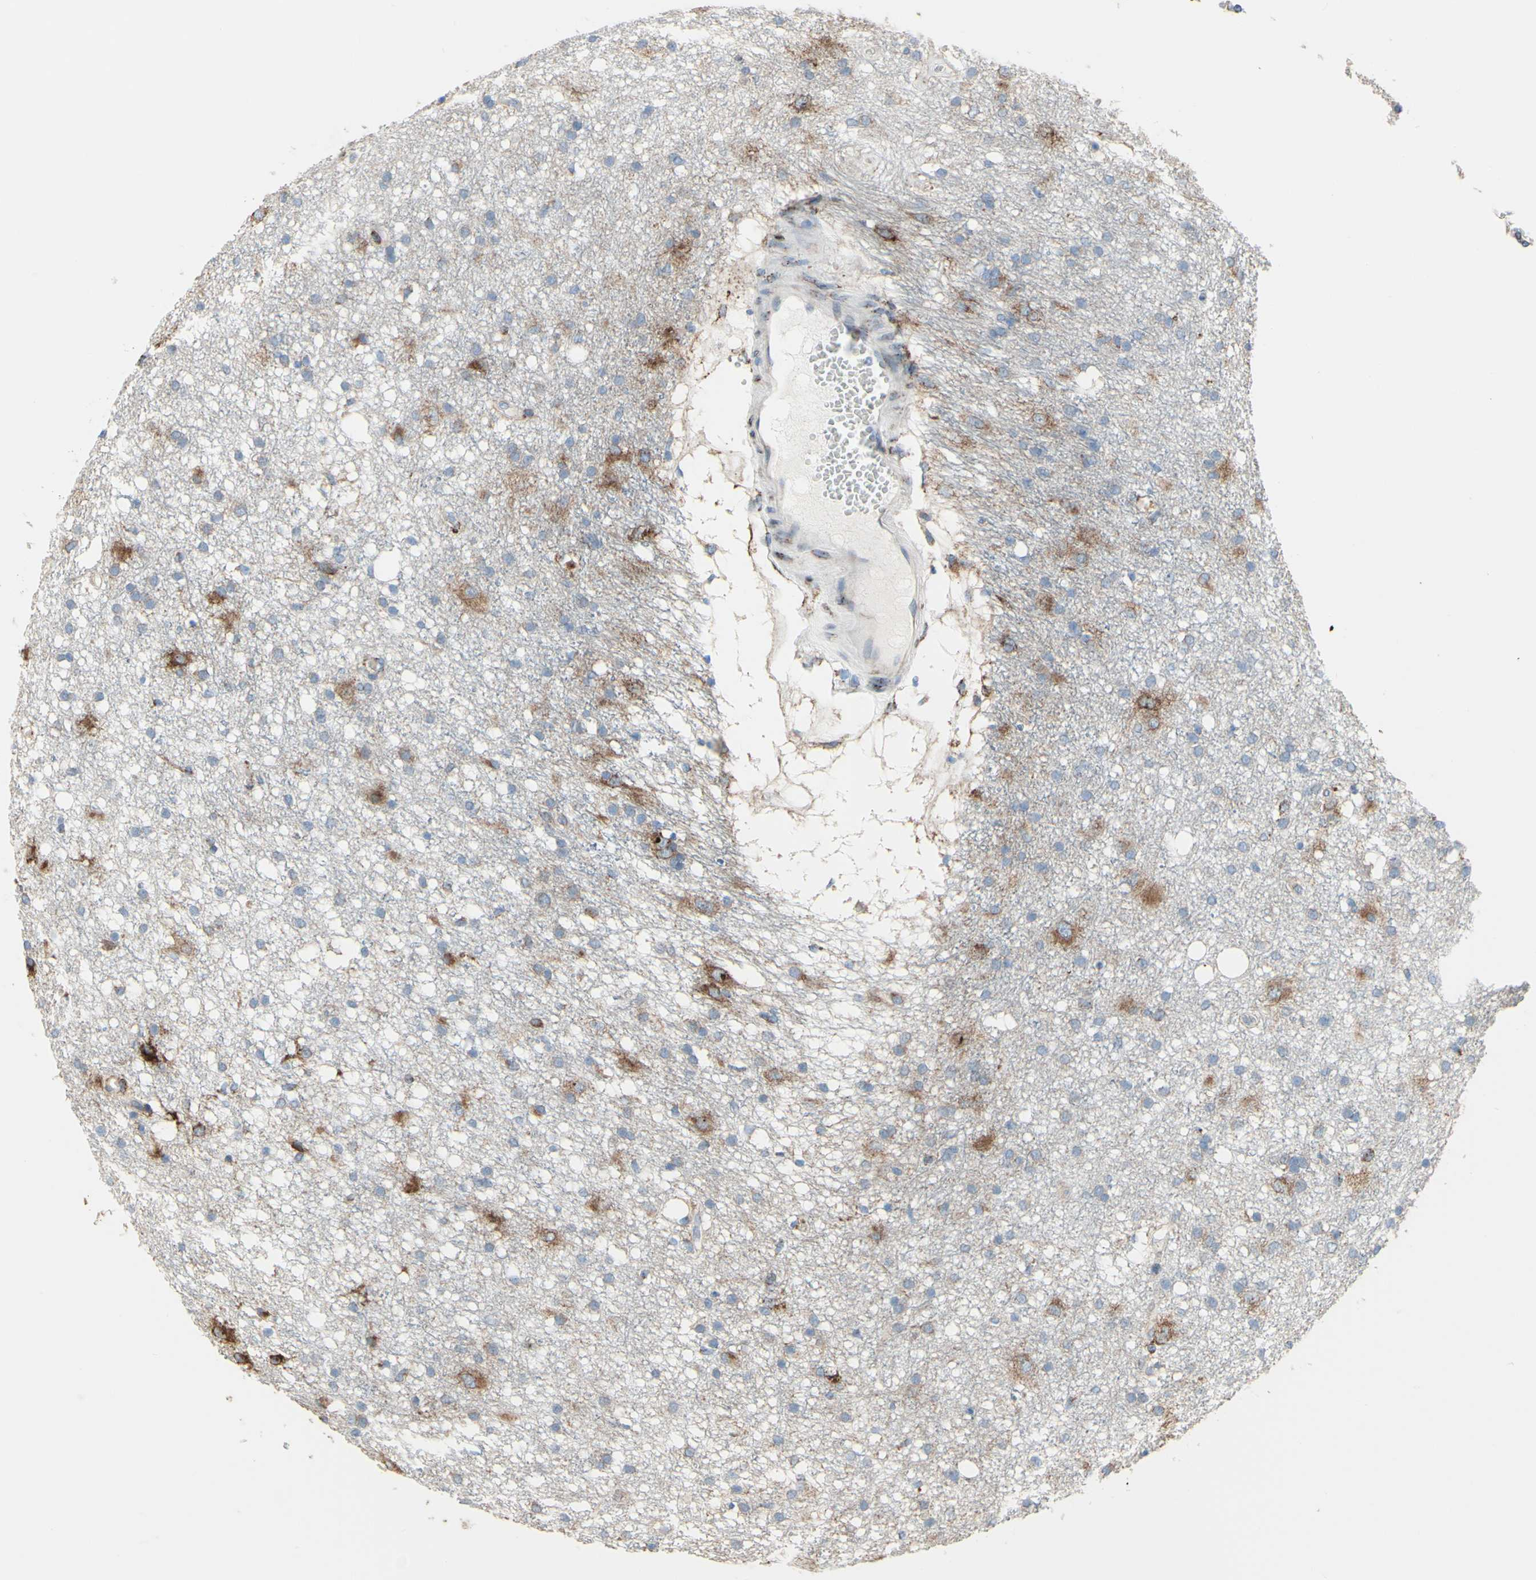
{"staining": {"intensity": "moderate", "quantity": "25%-75%", "location": "cytoplasmic/membranous"}, "tissue": "glioma", "cell_type": "Tumor cells", "image_type": "cancer", "snomed": [{"axis": "morphology", "description": "Glioma, malignant, High grade"}, {"axis": "topography", "description": "Brain"}], "caption": "This micrograph displays high-grade glioma (malignant) stained with IHC to label a protein in brown. The cytoplasmic/membranous of tumor cells show moderate positivity for the protein. Nuclei are counter-stained blue.", "gene": "AGPAT5", "patient": {"sex": "female", "age": 59}}